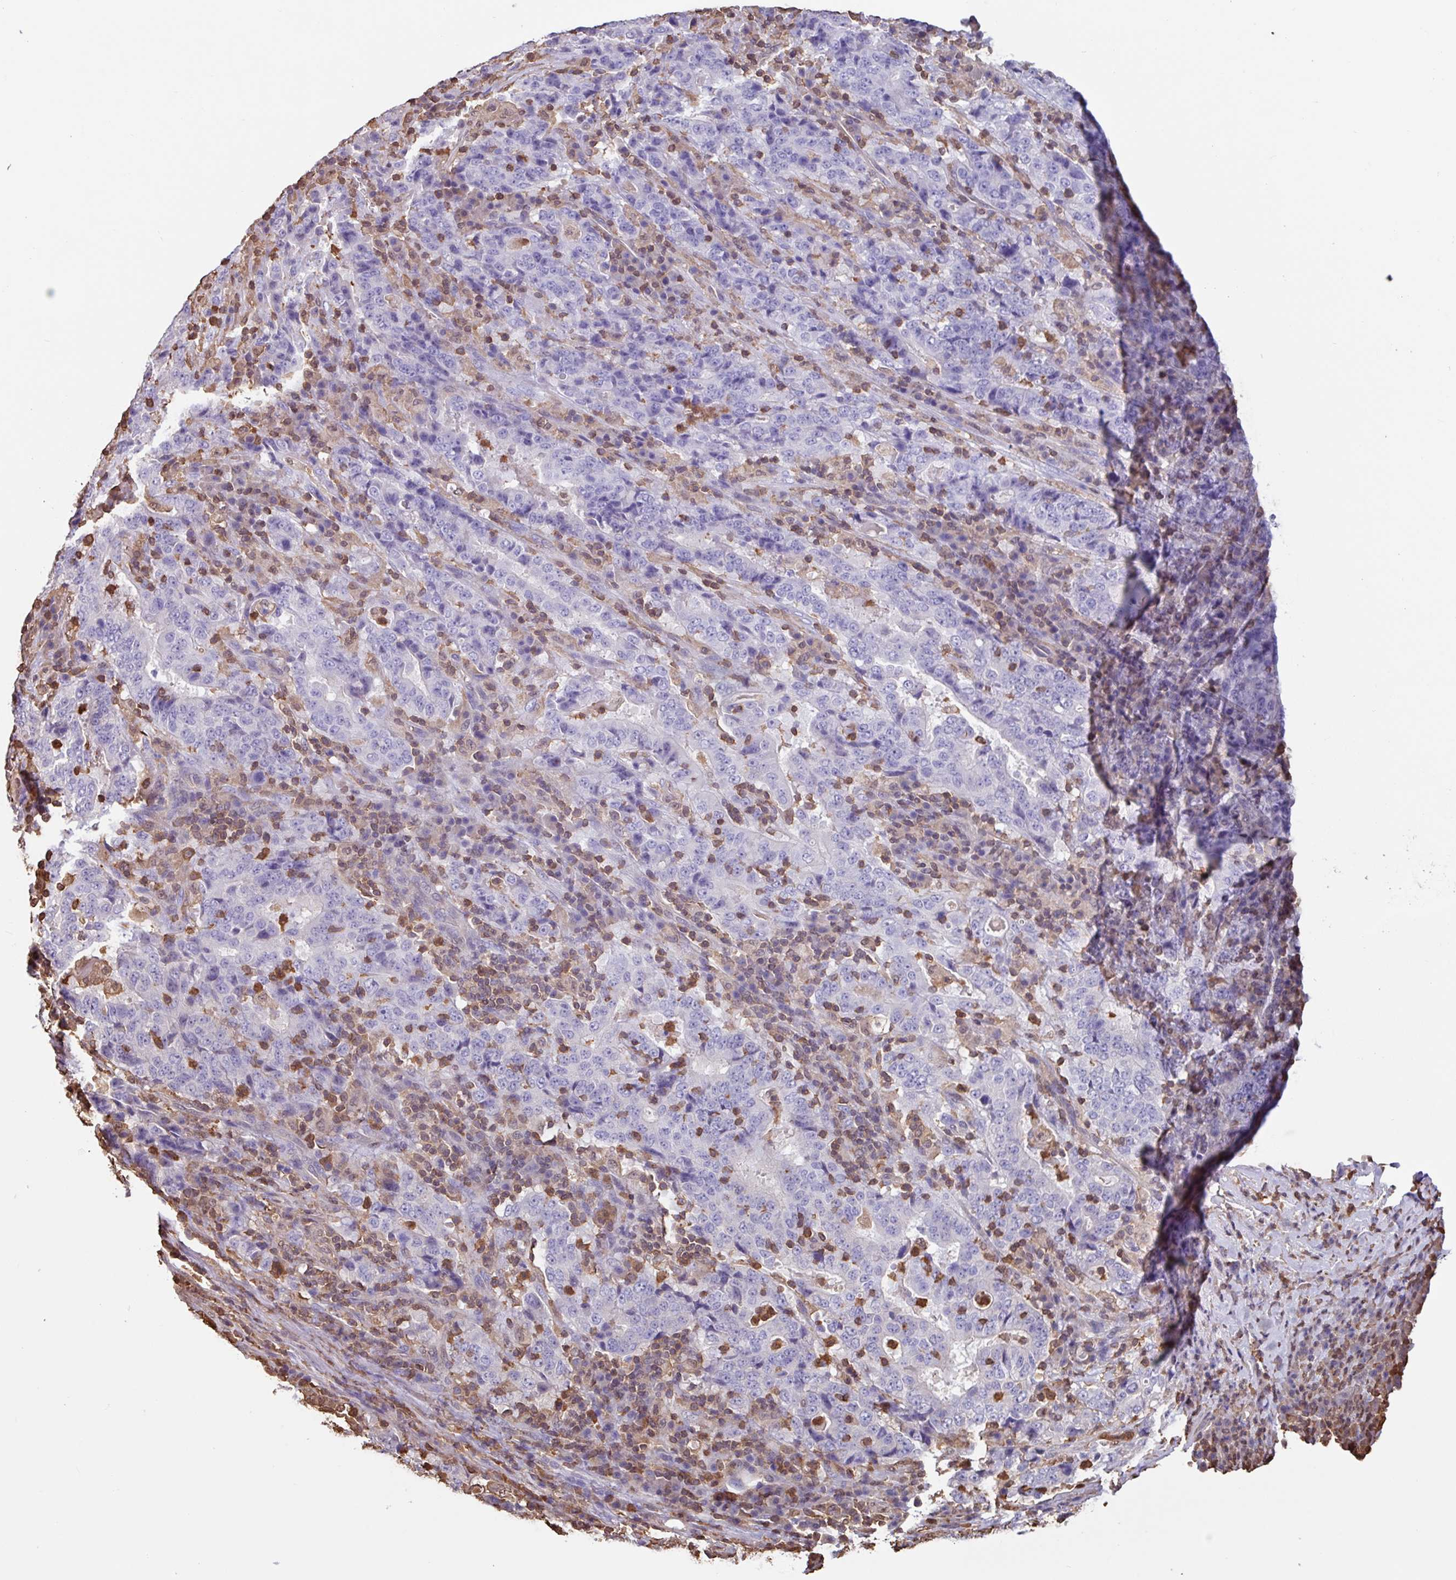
{"staining": {"intensity": "negative", "quantity": "none", "location": "none"}, "tissue": "stomach cancer", "cell_type": "Tumor cells", "image_type": "cancer", "snomed": [{"axis": "morphology", "description": "Normal tissue, NOS"}, {"axis": "morphology", "description": "Adenocarcinoma, NOS"}, {"axis": "topography", "description": "Stomach, upper"}, {"axis": "topography", "description": "Stomach"}], "caption": "Immunohistochemistry (IHC) of human stomach cancer (adenocarcinoma) displays no expression in tumor cells.", "gene": "ARHGDIB", "patient": {"sex": "male", "age": 59}}